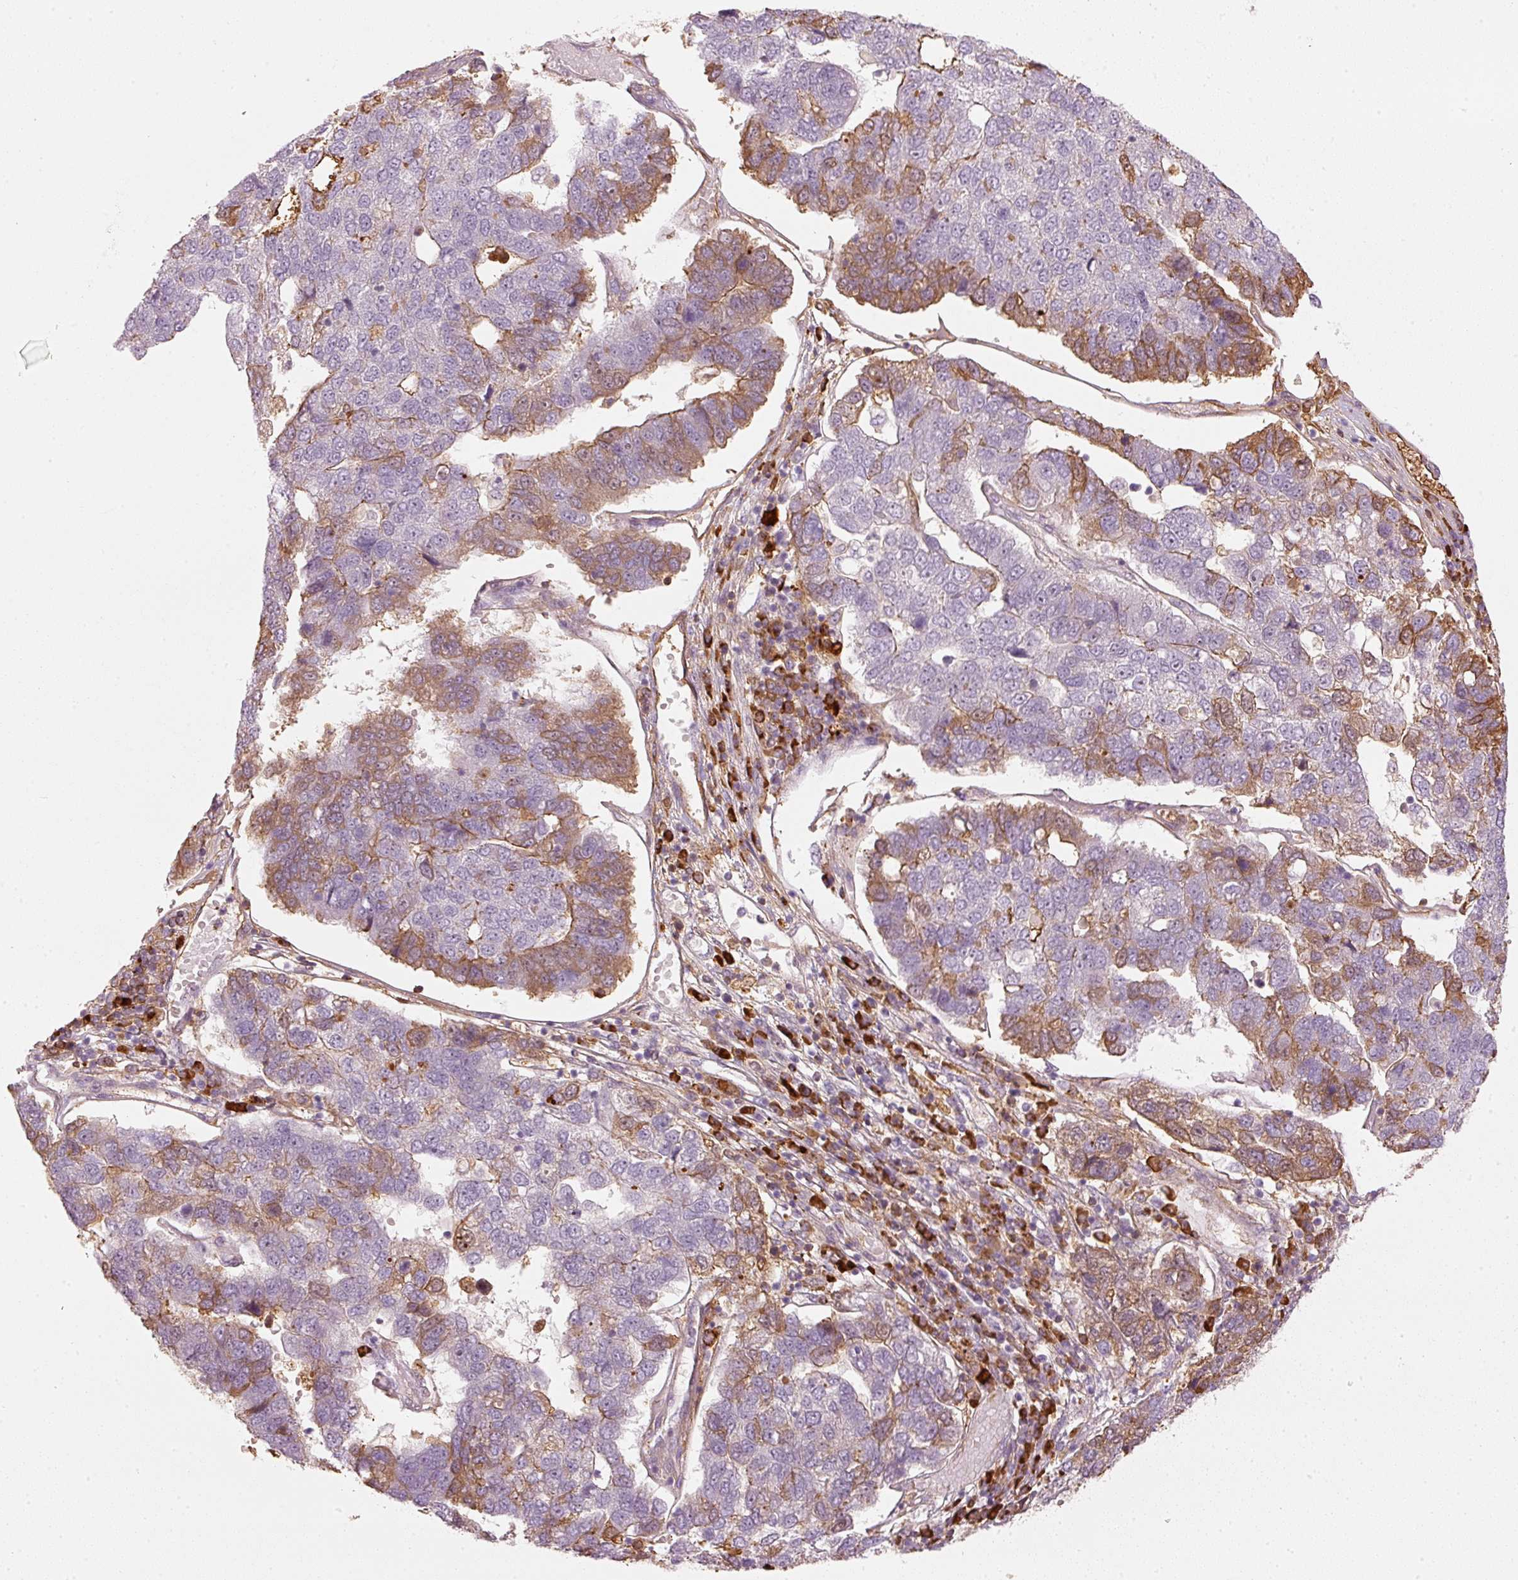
{"staining": {"intensity": "moderate", "quantity": "25%-75%", "location": "cytoplasmic/membranous"}, "tissue": "pancreatic cancer", "cell_type": "Tumor cells", "image_type": "cancer", "snomed": [{"axis": "morphology", "description": "Adenocarcinoma, NOS"}, {"axis": "topography", "description": "Pancreas"}], "caption": "This is an image of immunohistochemistry staining of pancreatic cancer, which shows moderate staining in the cytoplasmic/membranous of tumor cells.", "gene": "VCAM1", "patient": {"sex": "female", "age": 61}}